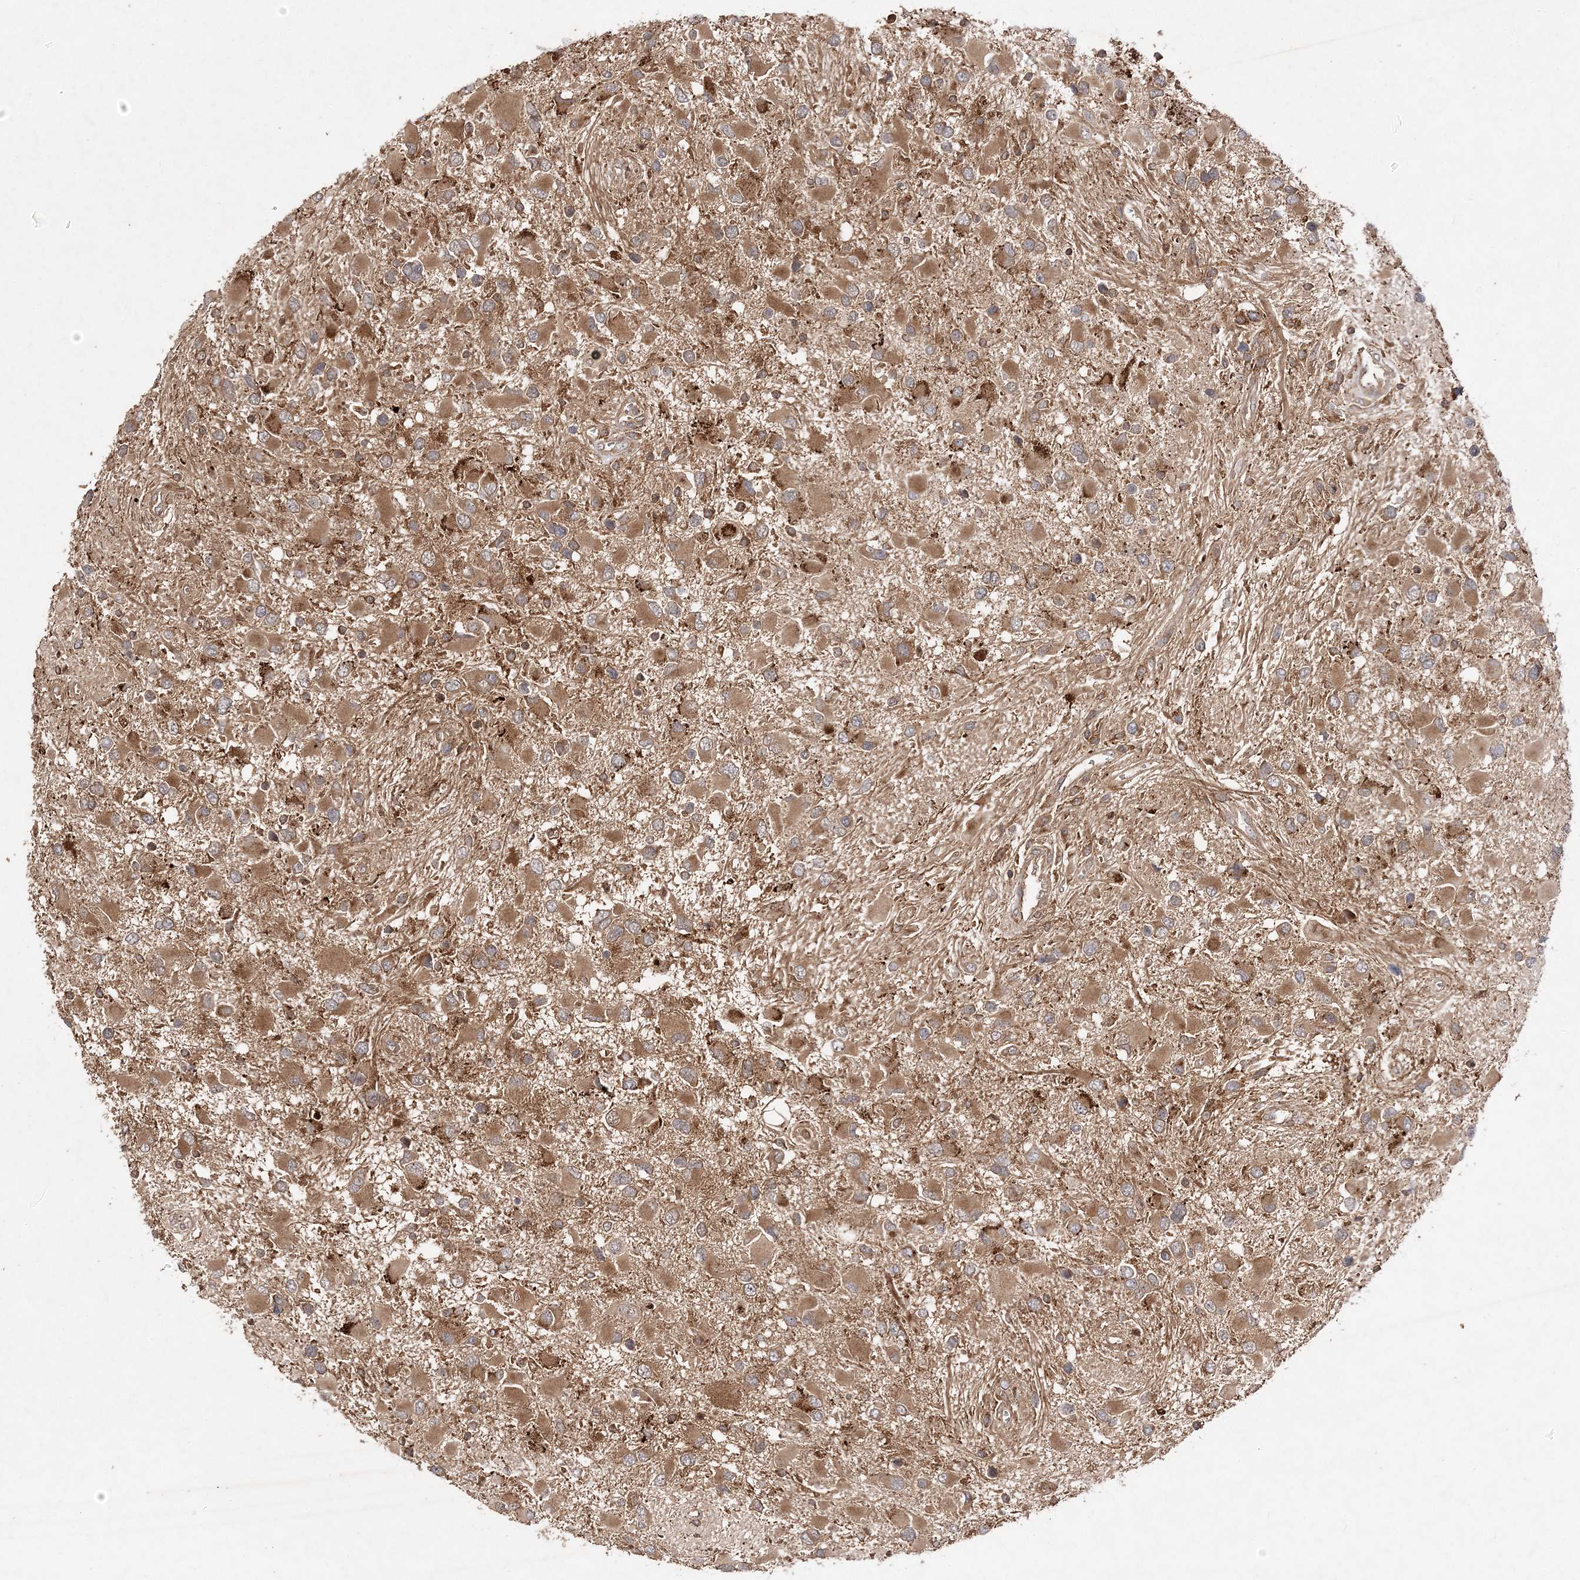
{"staining": {"intensity": "moderate", "quantity": ">75%", "location": "cytoplasmic/membranous"}, "tissue": "glioma", "cell_type": "Tumor cells", "image_type": "cancer", "snomed": [{"axis": "morphology", "description": "Glioma, malignant, High grade"}, {"axis": "topography", "description": "Brain"}], "caption": "Human malignant glioma (high-grade) stained with a brown dye reveals moderate cytoplasmic/membranous positive positivity in about >75% of tumor cells.", "gene": "TMEM9B", "patient": {"sex": "male", "age": 53}}